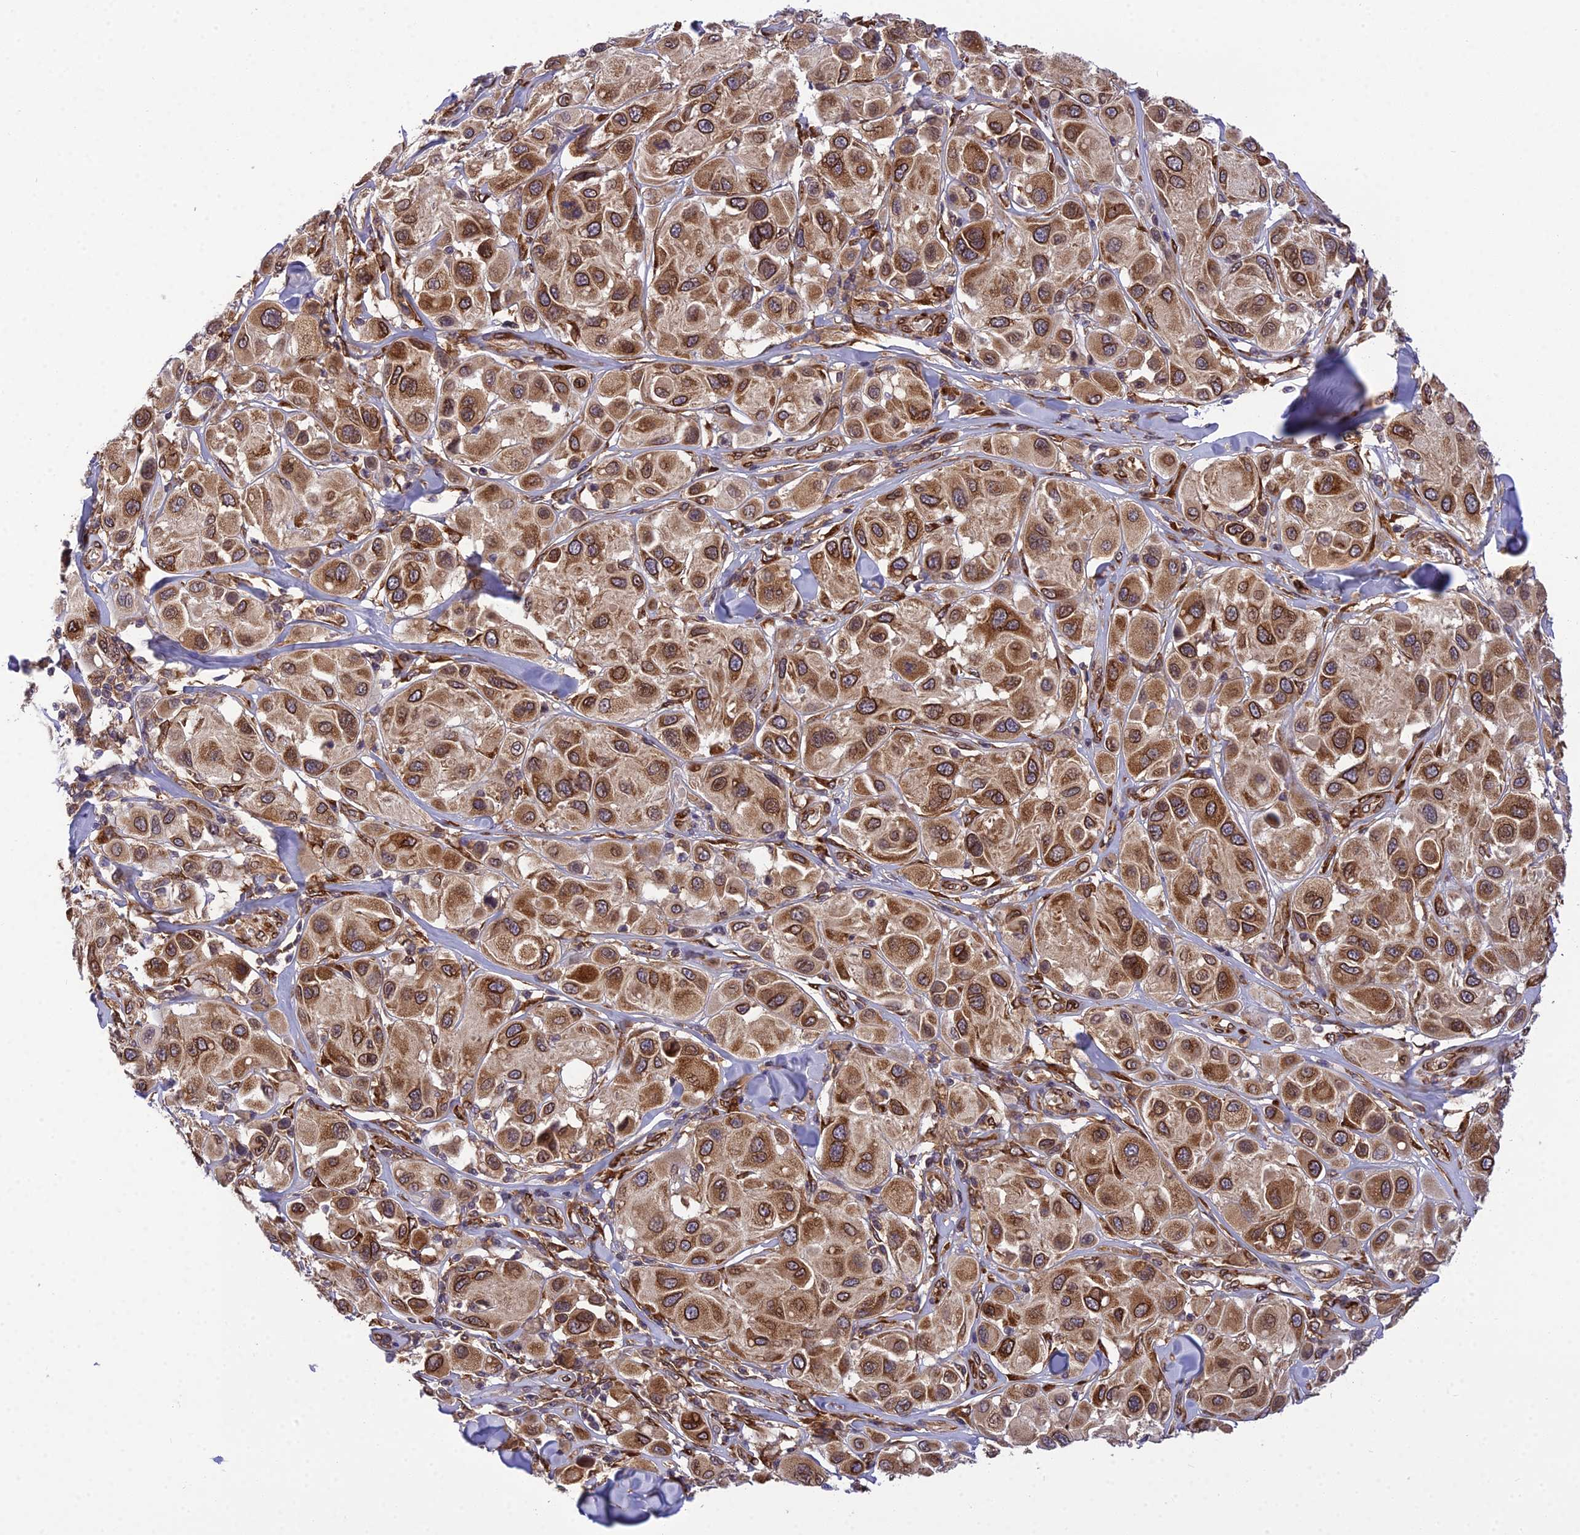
{"staining": {"intensity": "strong", "quantity": ">75%", "location": "cytoplasmic/membranous"}, "tissue": "melanoma", "cell_type": "Tumor cells", "image_type": "cancer", "snomed": [{"axis": "morphology", "description": "Malignant melanoma, Metastatic site"}, {"axis": "topography", "description": "Skin"}], "caption": "Human melanoma stained for a protein (brown) reveals strong cytoplasmic/membranous positive expression in approximately >75% of tumor cells.", "gene": "DHCR7", "patient": {"sex": "male", "age": 41}}